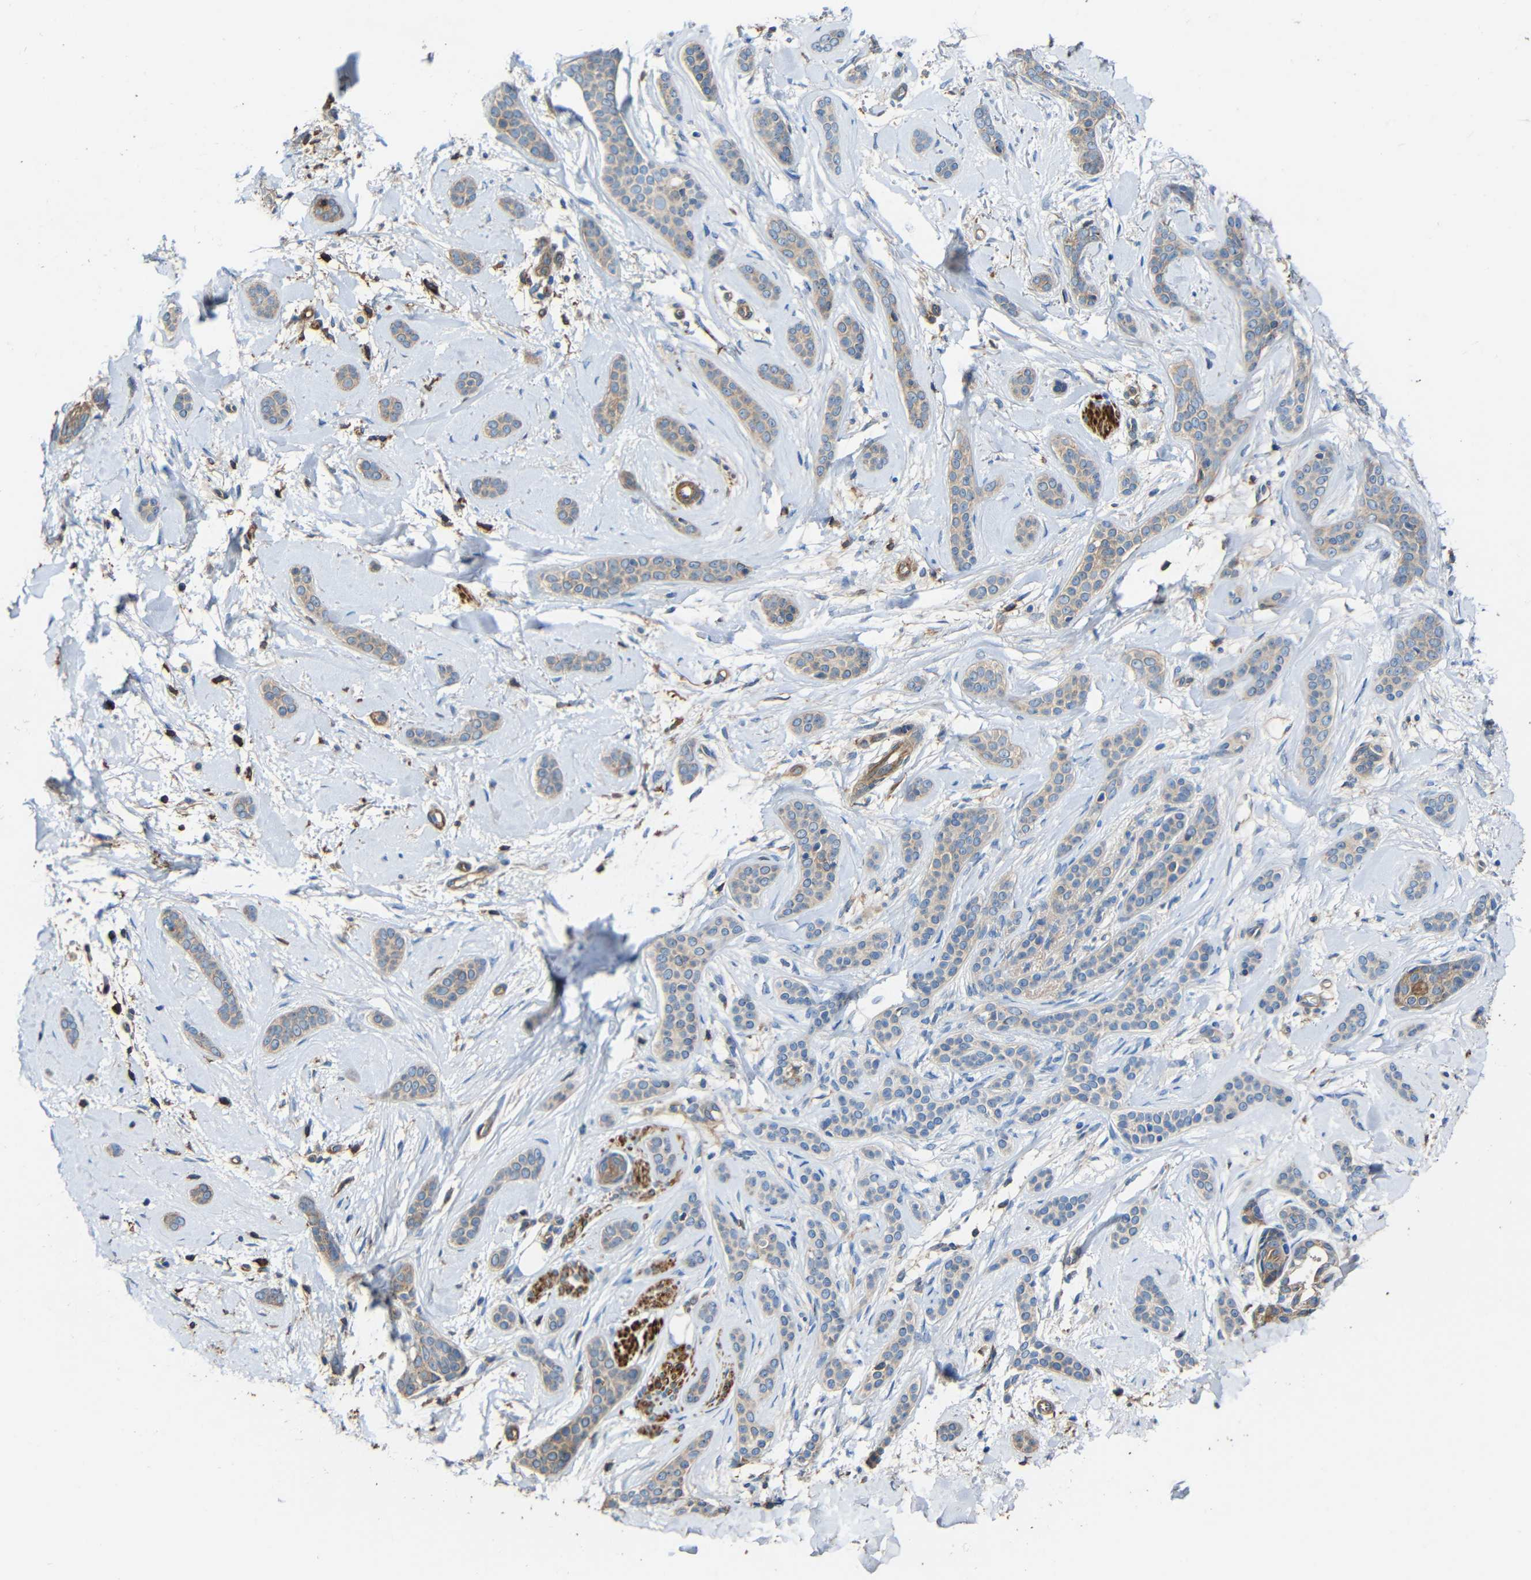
{"staining": {"intensity": "weak", "quantity": "<25%", "location": "cytoplasmic/membranous"}, "tissue": "skin cancer", "cell_type": "Tumor cells", "image_type": "cancer", "snomed": [{"axis": "morphology", "description": "Basal cell carcinoma"}, {"axis": "morphology", "description": "Adnexal tumor, benign"}, {"axis": "topography", "description": "Skin"}], "caption": "Immunohistochemical staining of human skin cancer demonstrates no significant staining in tumor cells.", "gene": "RHOT2", "patient": {"sex": "female", "age": 42}}